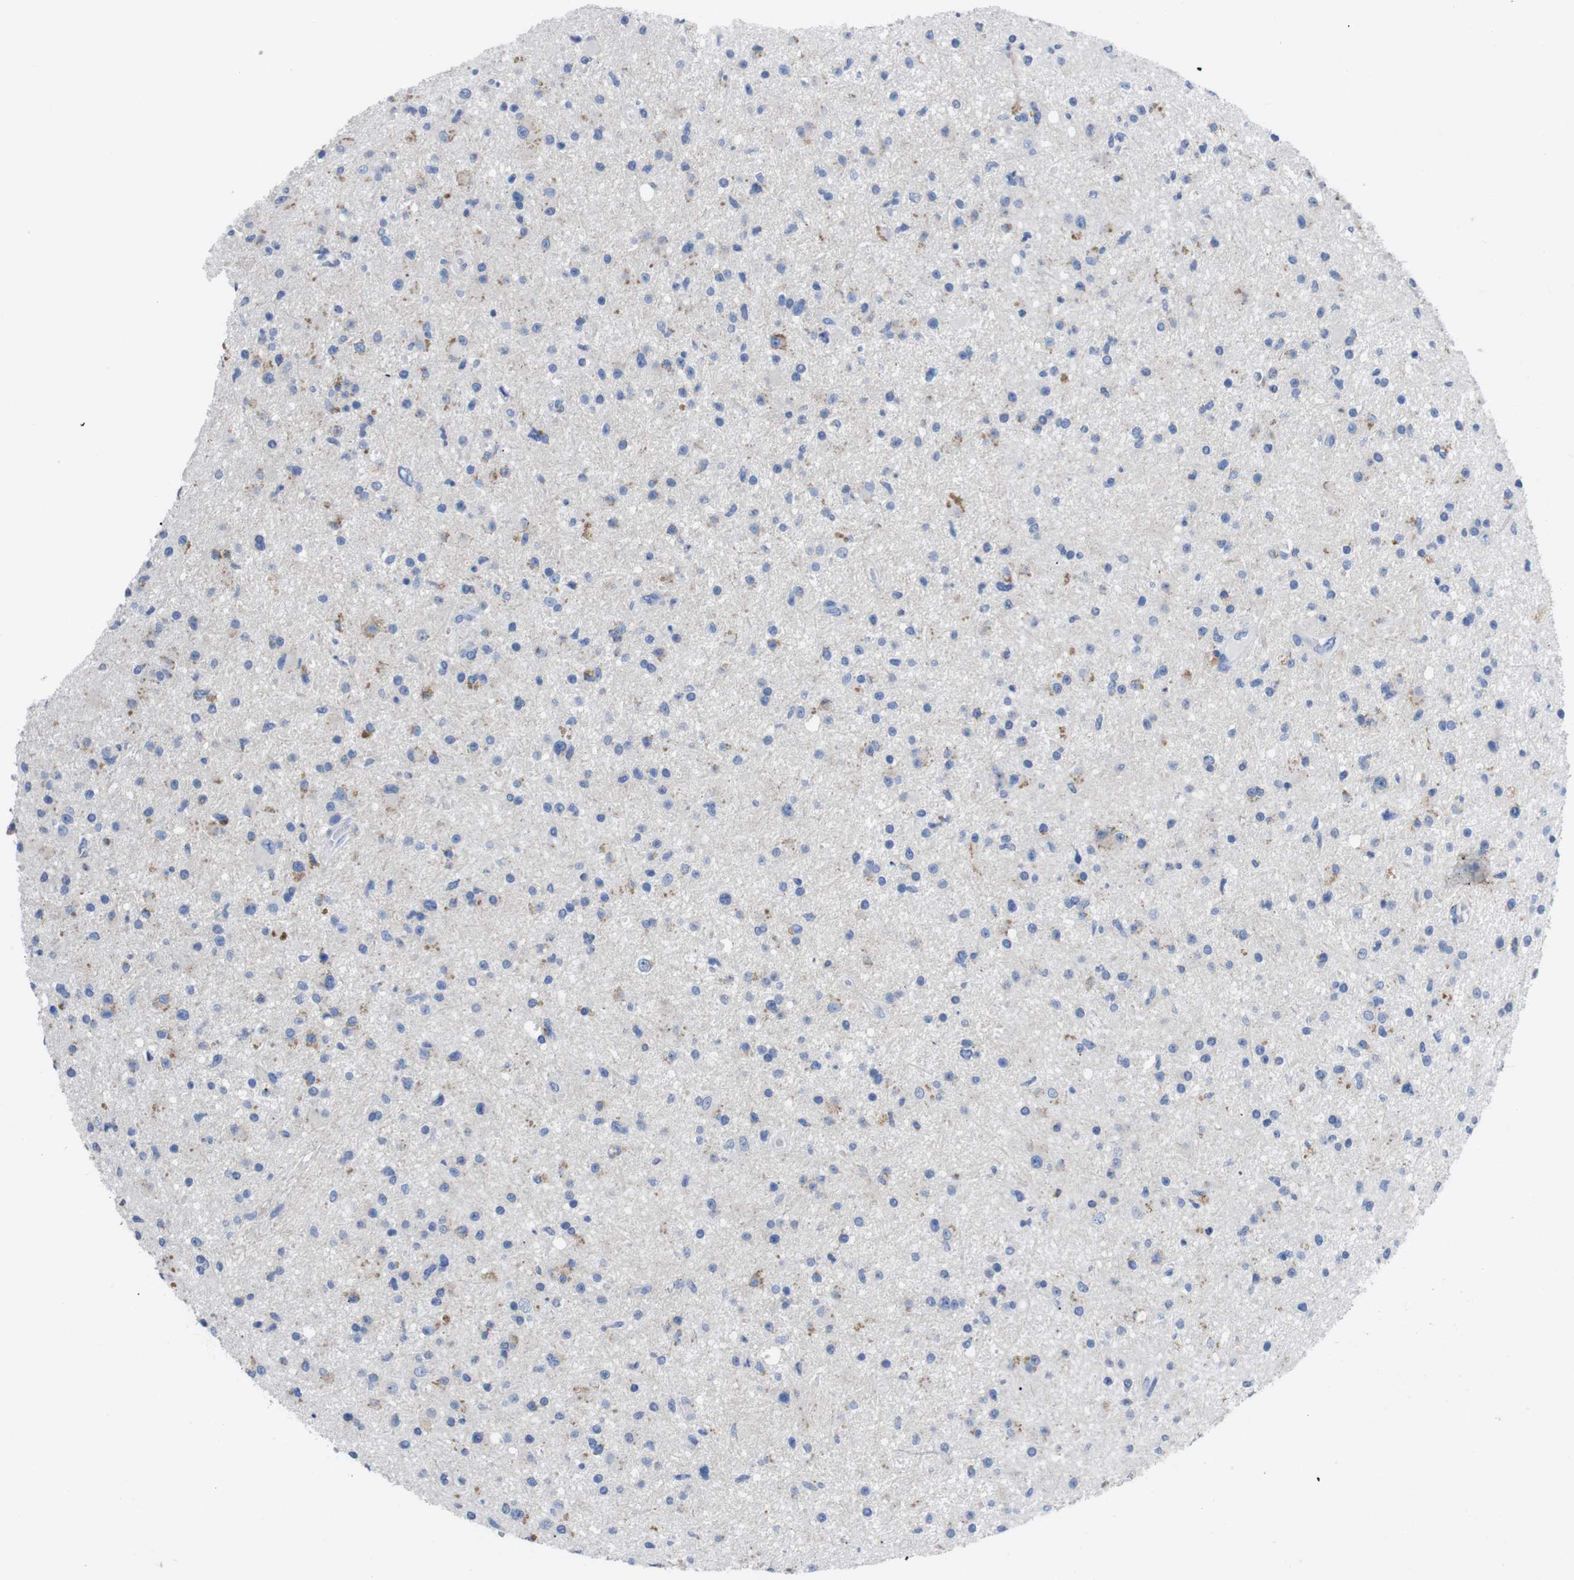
{"staining": {"intensity": "weak", "quantity": "<25%", "location": "cytoplasmic/membranous"}, "tissue": "glioma", "cell_type": "Tumor cells", "image_type": "cancer", "snomed": [{"axis": "morphology", "description": "Glioma, malignant, High grade"}, {"axis": "topography", "description": "Brain"}], "caption": "Histopathology image shows no significant protein expression in tumor cells of glioma.", "gene": "GJB2", "patient": {"sex": "male", "age": 33}}